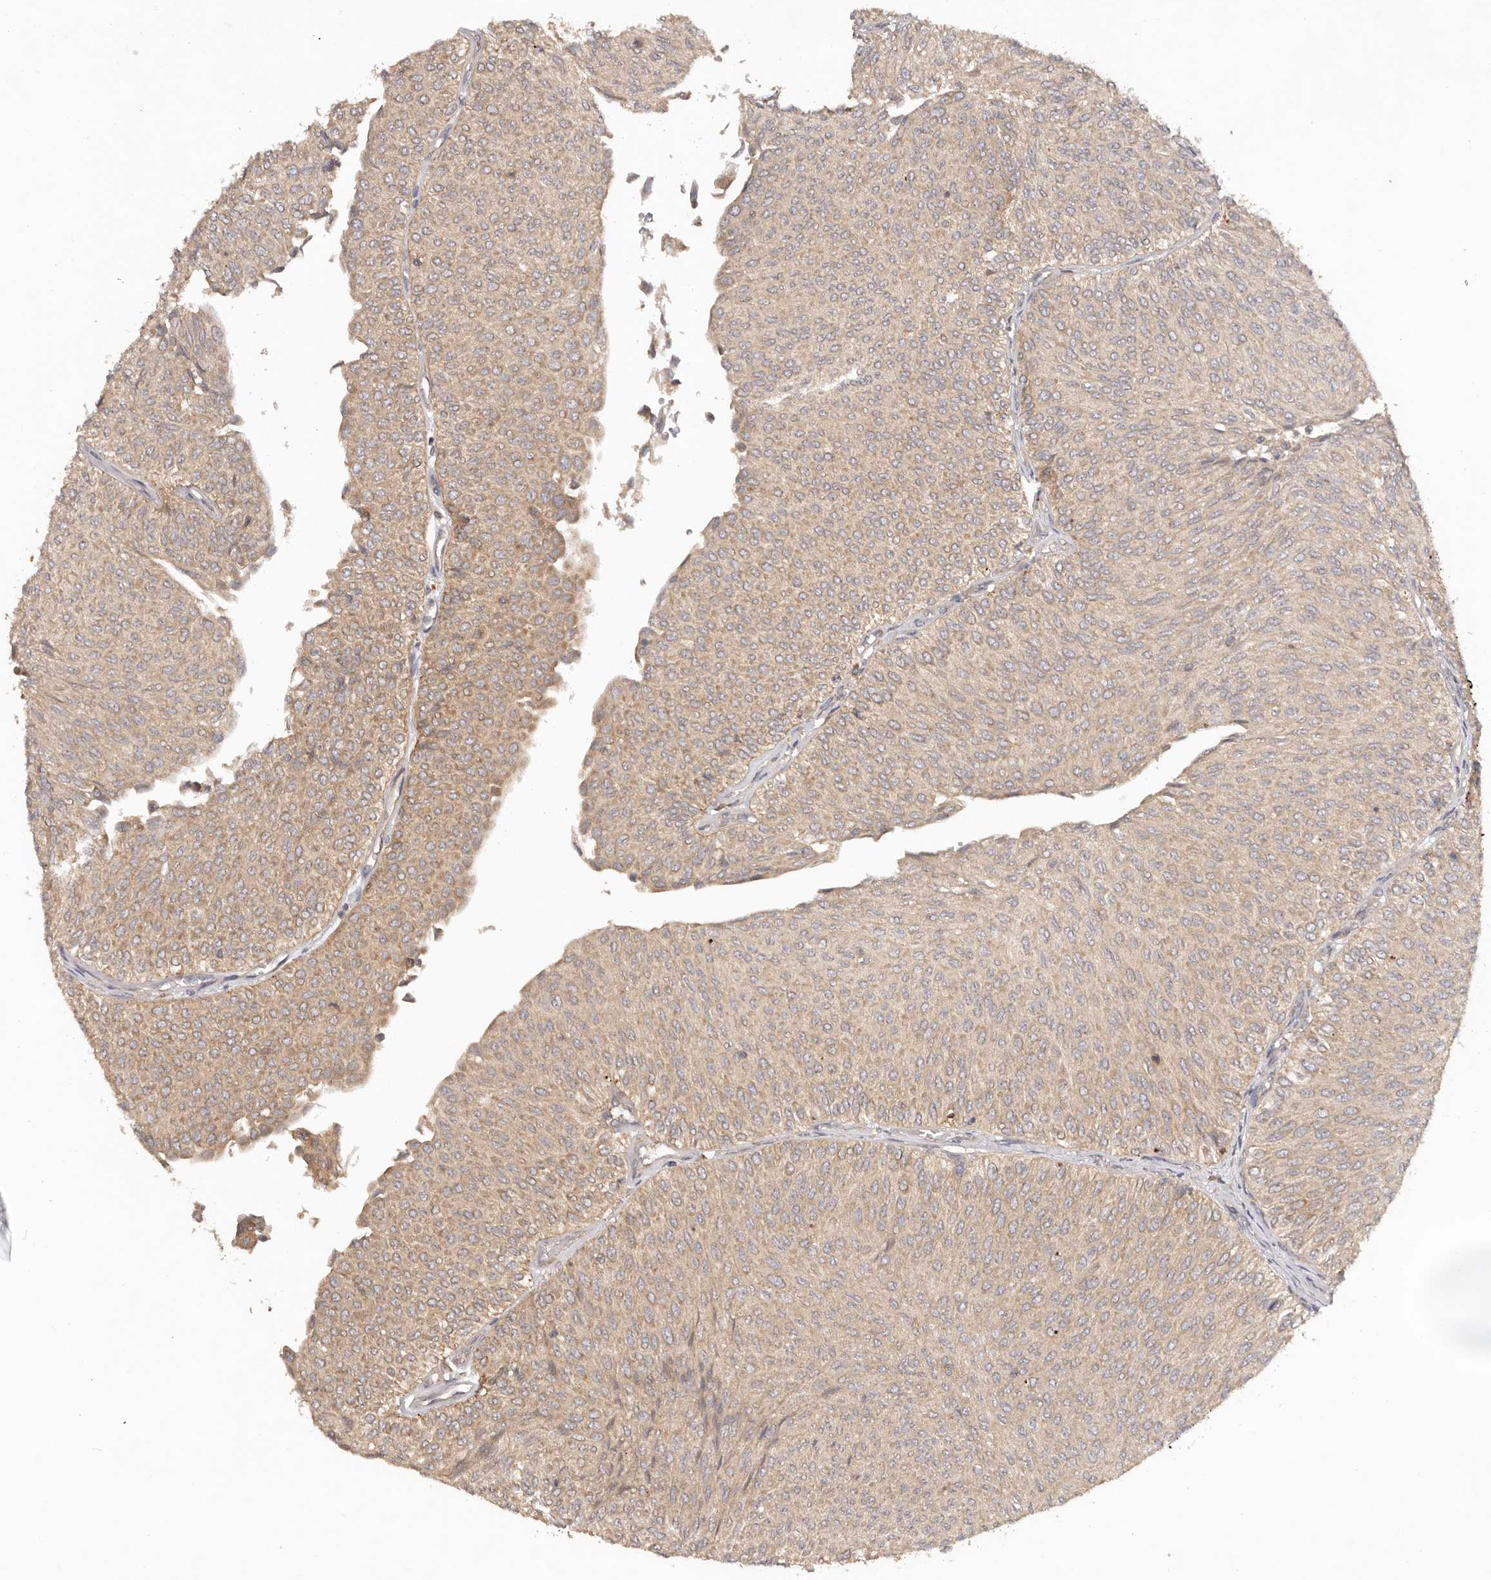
{"staining": {"intensity": "weak", "quantity": ">75%", "location": "cytoplasmic/membranous"}, "tissue": "urothelial cancer", "cell_type": "Tumor cells", "image_type": "cancer", "snomed": [{"axis": "morphology", "description": "Urothelial carcinoma, Low grade"}, {"axis": "topography", "description": "Urinary bladder"}], "caption": "Protein staining of low-grade urothelial carcinoma tissue reveals weak cytoplasmic/membranous staining in about >75% of tumor cells. The staining was performed using DAB to visualize the protein expression in brown, while the nuclei were stained in blue with hematoxylin (Magnification: 20x).", "gene": "PKIB", "patient": {"sex": "male", "age": 78}}